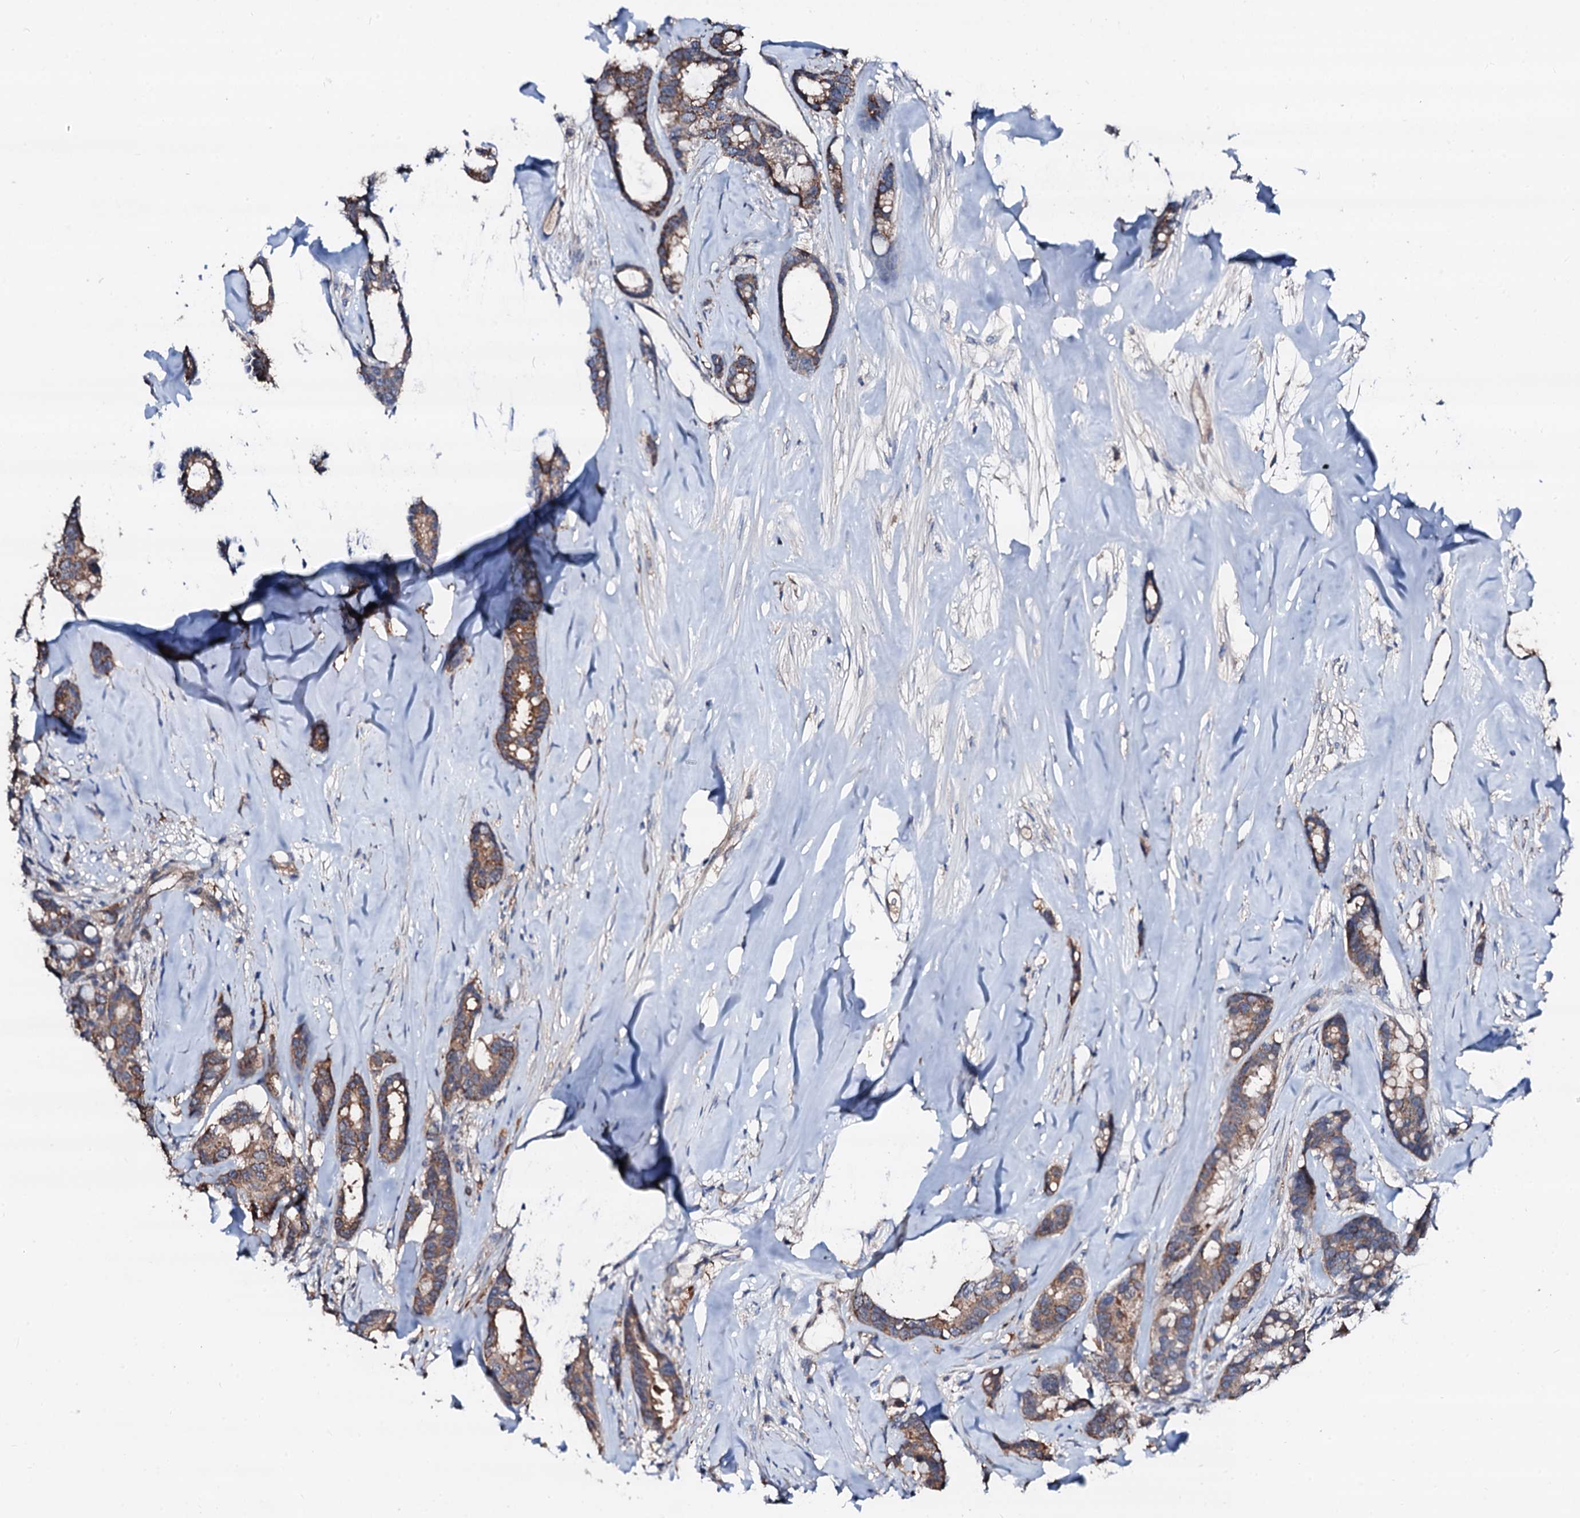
{"staining": {"intensity": "moderate", "quantity": ">75%", "location": "cytoplasmic/membranous"}, "tissue": "breast cancer", "cell_type": "Tumor cells", "image_type": "cancer", "snomed": [{"axis": "morphology", "description": "Duct carcinoma"}, {"axis": "topography", "description": "Breast"}], "caption": "Protein expression analysis of breast cancer (invasive ductal carcinoma) demonstrates moderate cytoplasmic/membranous staining in approximately >75% of tumor cells. Immunohistochemistry stains the protein in brown and the nuclei are stained blue.", "gene": "TRAFD1", "patient": {"sex": "female", "age": 87}}